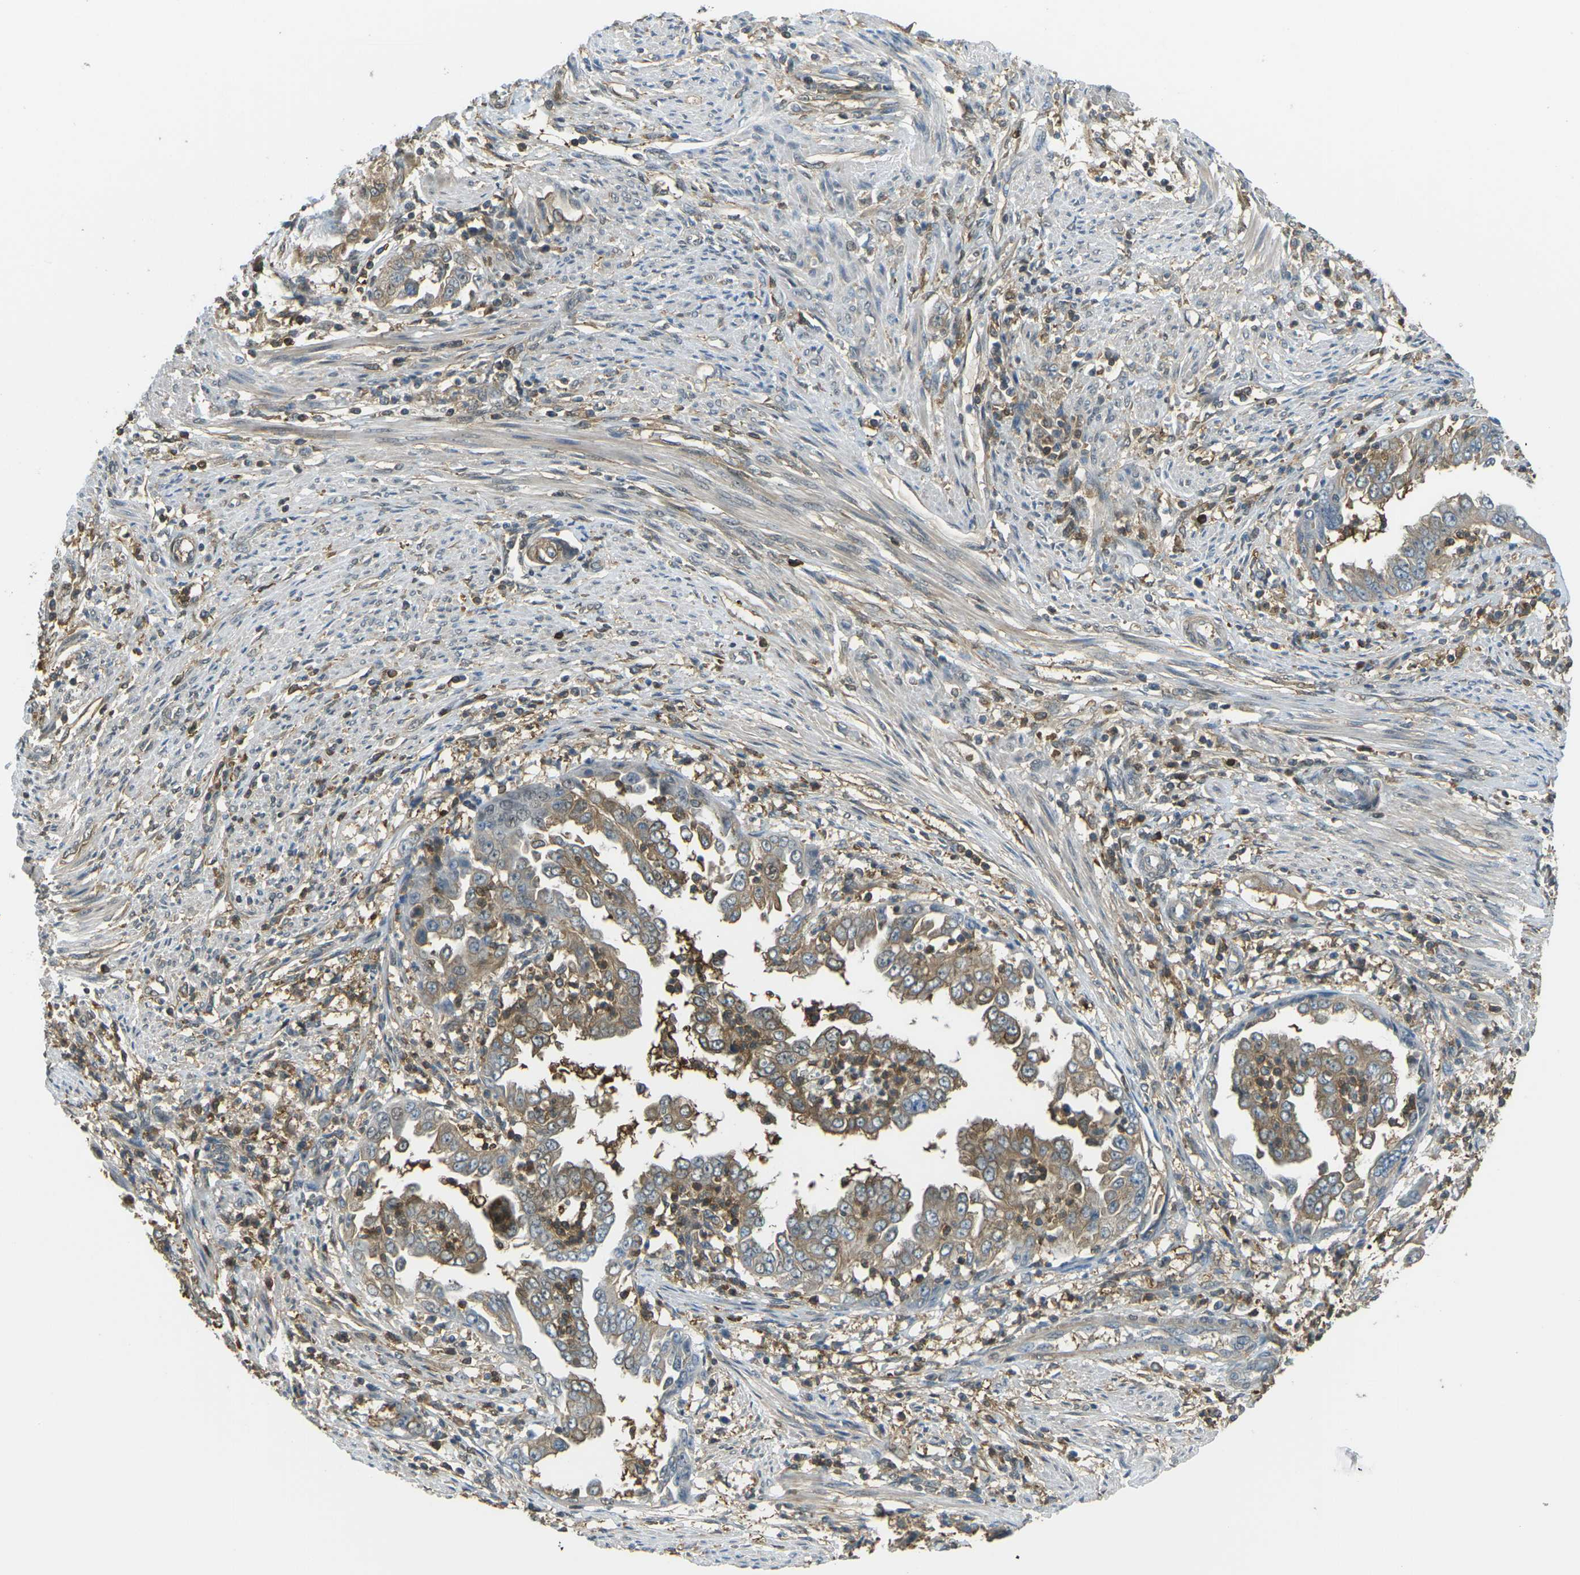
{"staining": {"intensity": "moderate", "quantity": ">75%", "location": "cytoplasmic/membranous,nuclear"}, "tissue": "endometrial cancer", "cell_type": "Tumor cells", "image_type": "cancer", "snomed": [{"axis": "morphology", "description": "Adenocarcinoma, NOS"}, {"axis": "topography", "description": "Endometrium"}], "caption": "Human endometrial adenocarcinoma stained with a protein marker reveals moderate staining in tumor cells.", "gene": "PIEZO2", "patient": {"sex": "female", "age": 85}}